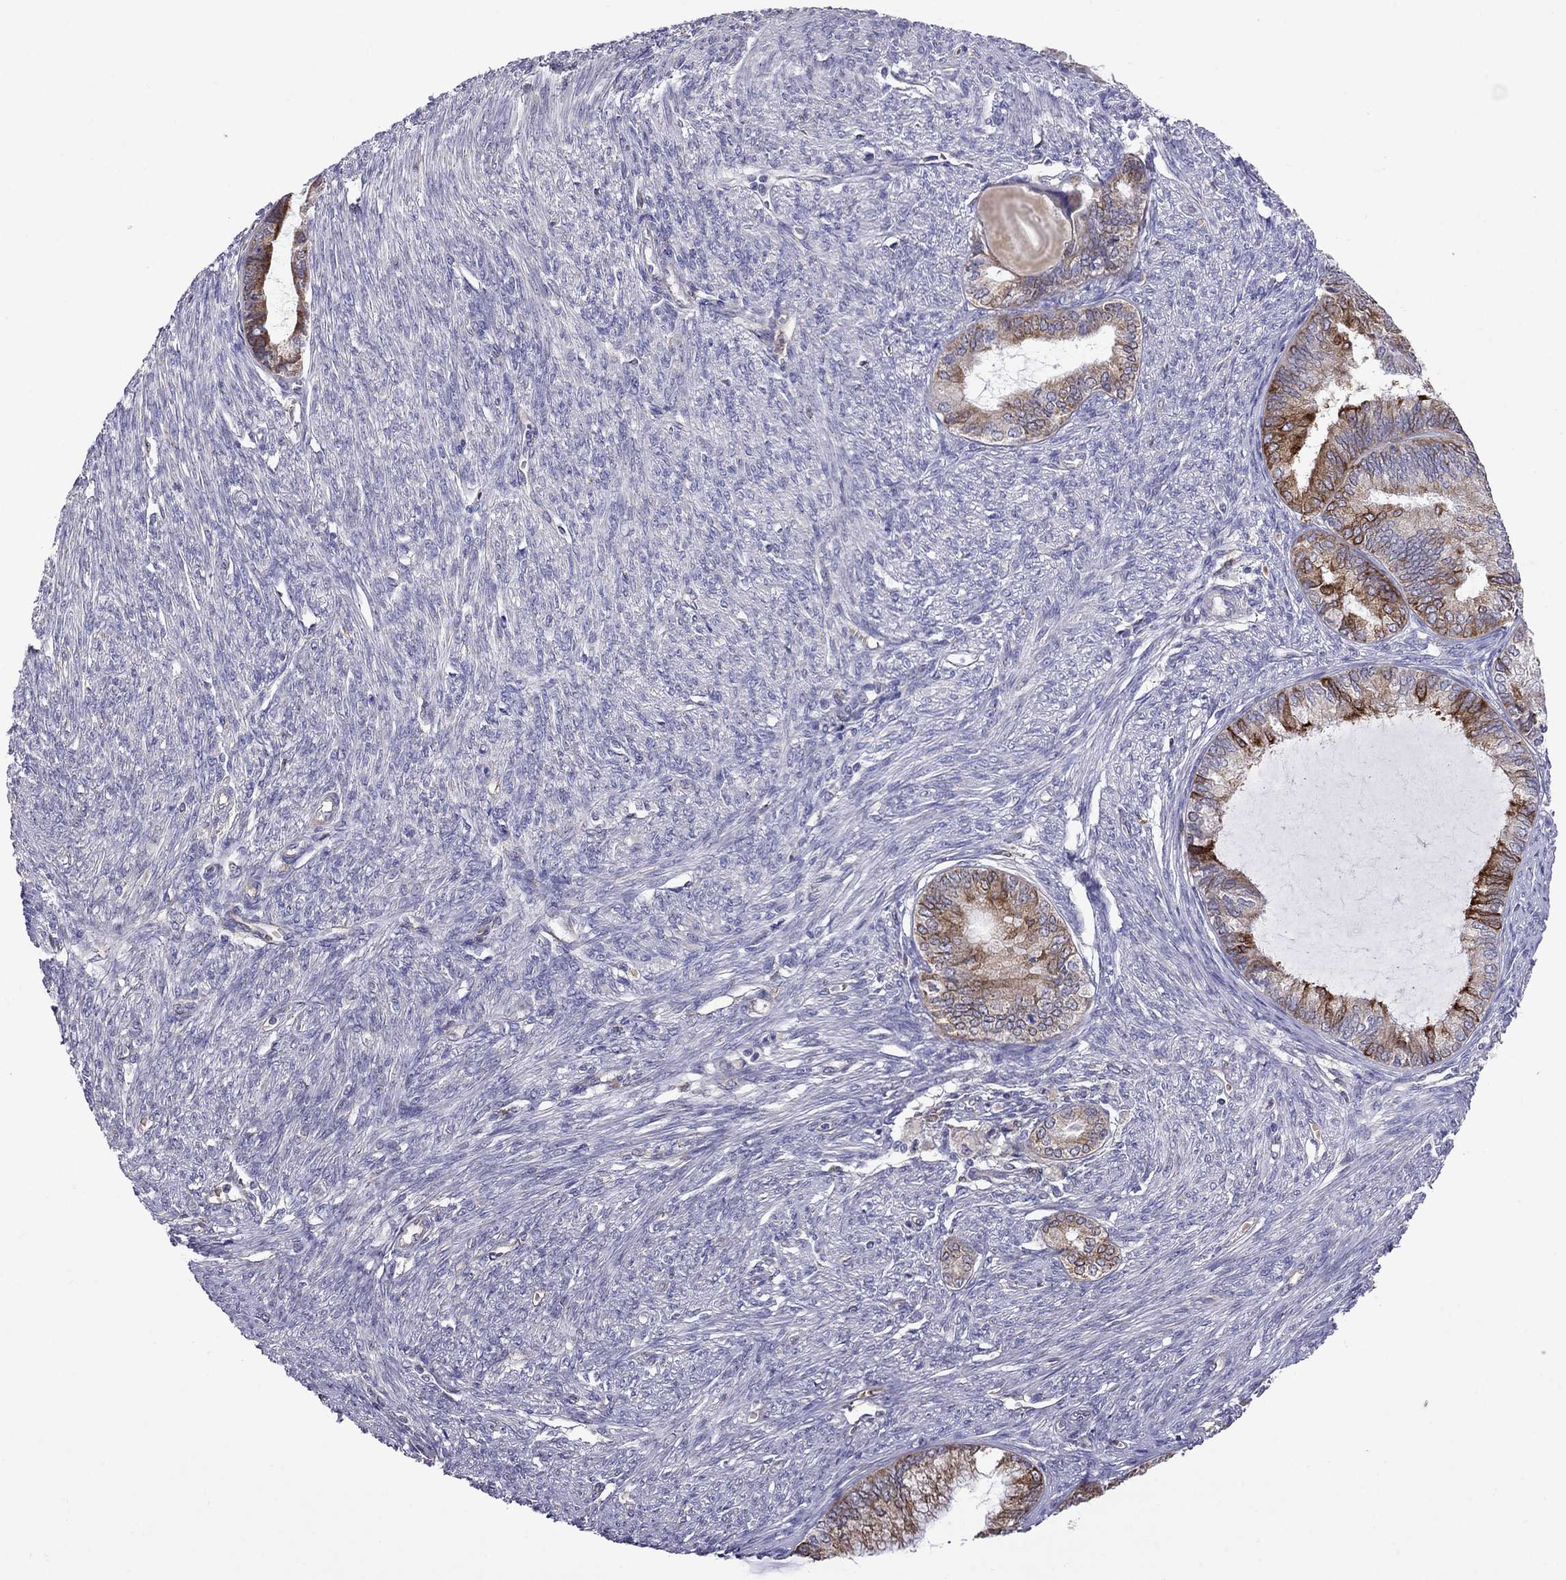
{"staining": {"intensity": "strong", "quantity": "<25%", "location": "cytoplasmic/membranous"}, "tissue": "endometrial cancer", "cell_type": "Tumor cells", "image_type": "cancer", "snomed": [{"axis": "morphology", "description": "Adenocarcinoma, NOS"}, {"axis": "topography", "description": "Endometrium"}], "caption": "Protein staining of endometrial cancer (adenocarcinoma) tissue reveals strong cytoplasmic/membranous staining in approximately <25% of tumor cells.", "gene": "ADAM28", "patient": {"sex": "female", "age": 86}}